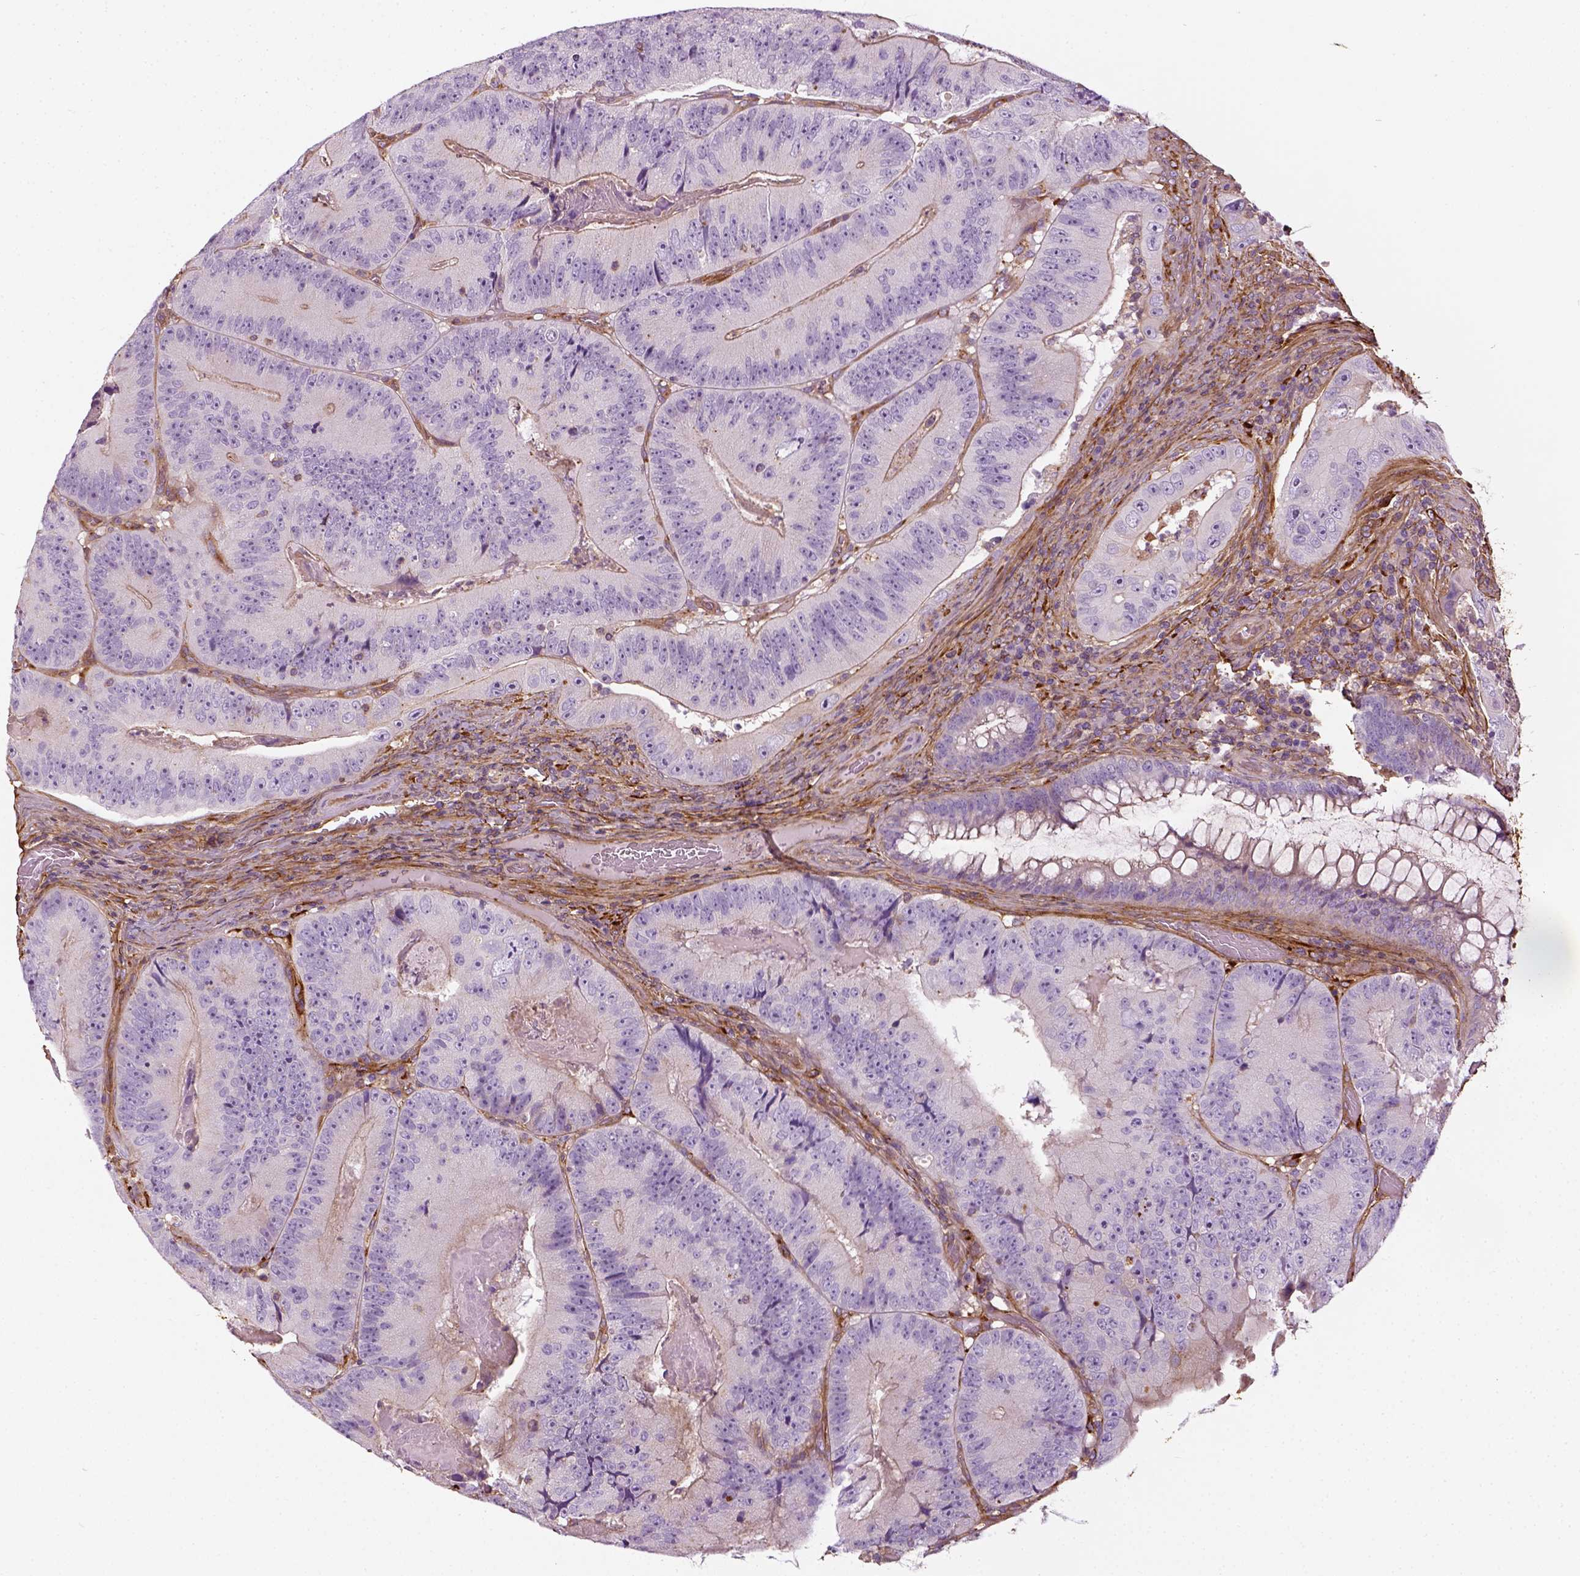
{"staining": {"intensity": "negative", "quantity": "none", "location": "none"}, "tissue": "colorectal cancer", "cell_type": "Tumor cells", "image_type": "cancer", "snomed": [{"axis": "morphology", "description": "Adenocarcinoma, NOS"}, {"axis": "topography", "description": "Colon"}], "caption": "Human colorectal adenocarcinoma stained for a protein using immunohistochemistry exhibits no positivity in tumor cells.", "gene": "COL6A2", "patient": {"sex": "female", "age": 86}}